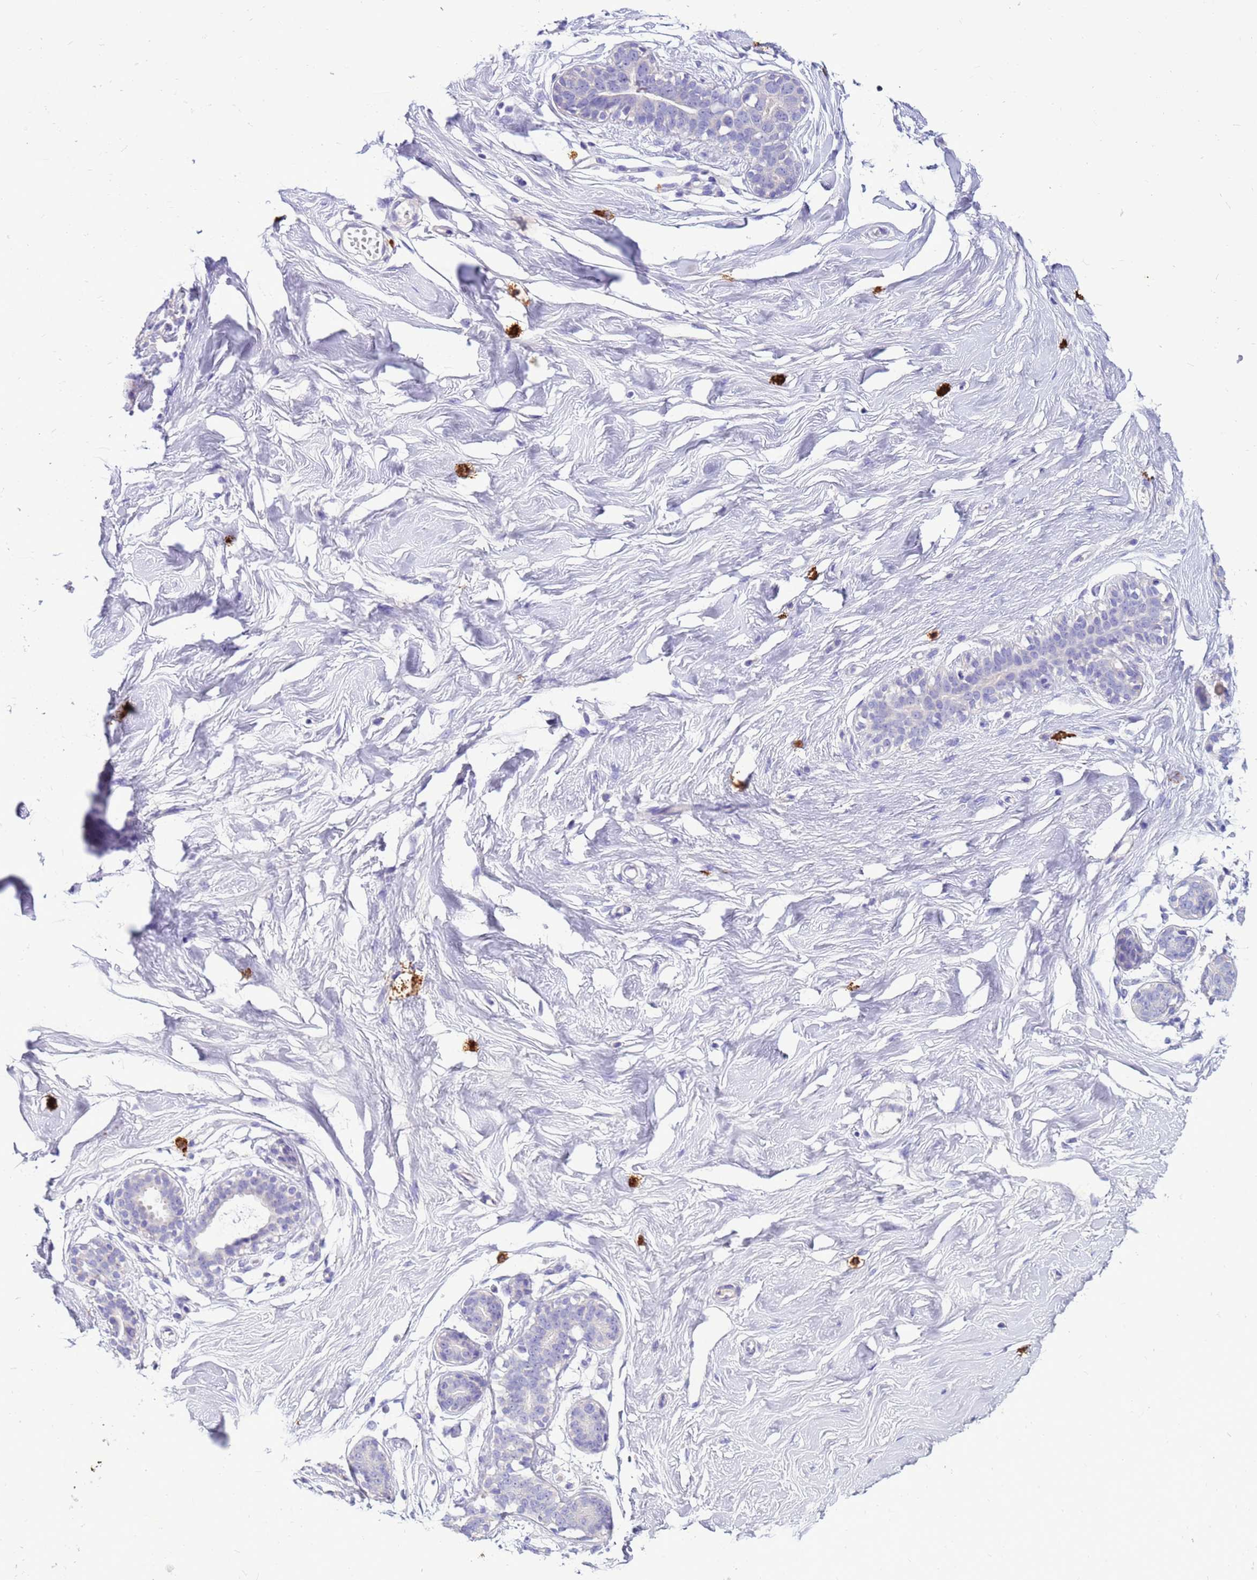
{"staining": {"intensity": "negative", "quantity": "none", "location": "none"}, "tissue": "breast", "cell_type": "Adipocytes", "image_type": "normal", "snomed": [{"axis": "morphology", "description": "Normal tissue, NOS"}, {"axis": "morphology", "description": "Adenoma, NOS"}, {"axis": "topography", "description": "Breast"}], "caption": "High power microscopy histopathology image of an IHC histopathology image of normal breast, revealing no significant staining in adipocytes.", "gene": "PDE10A", "patient": {"sex": "female", "age": 23}}